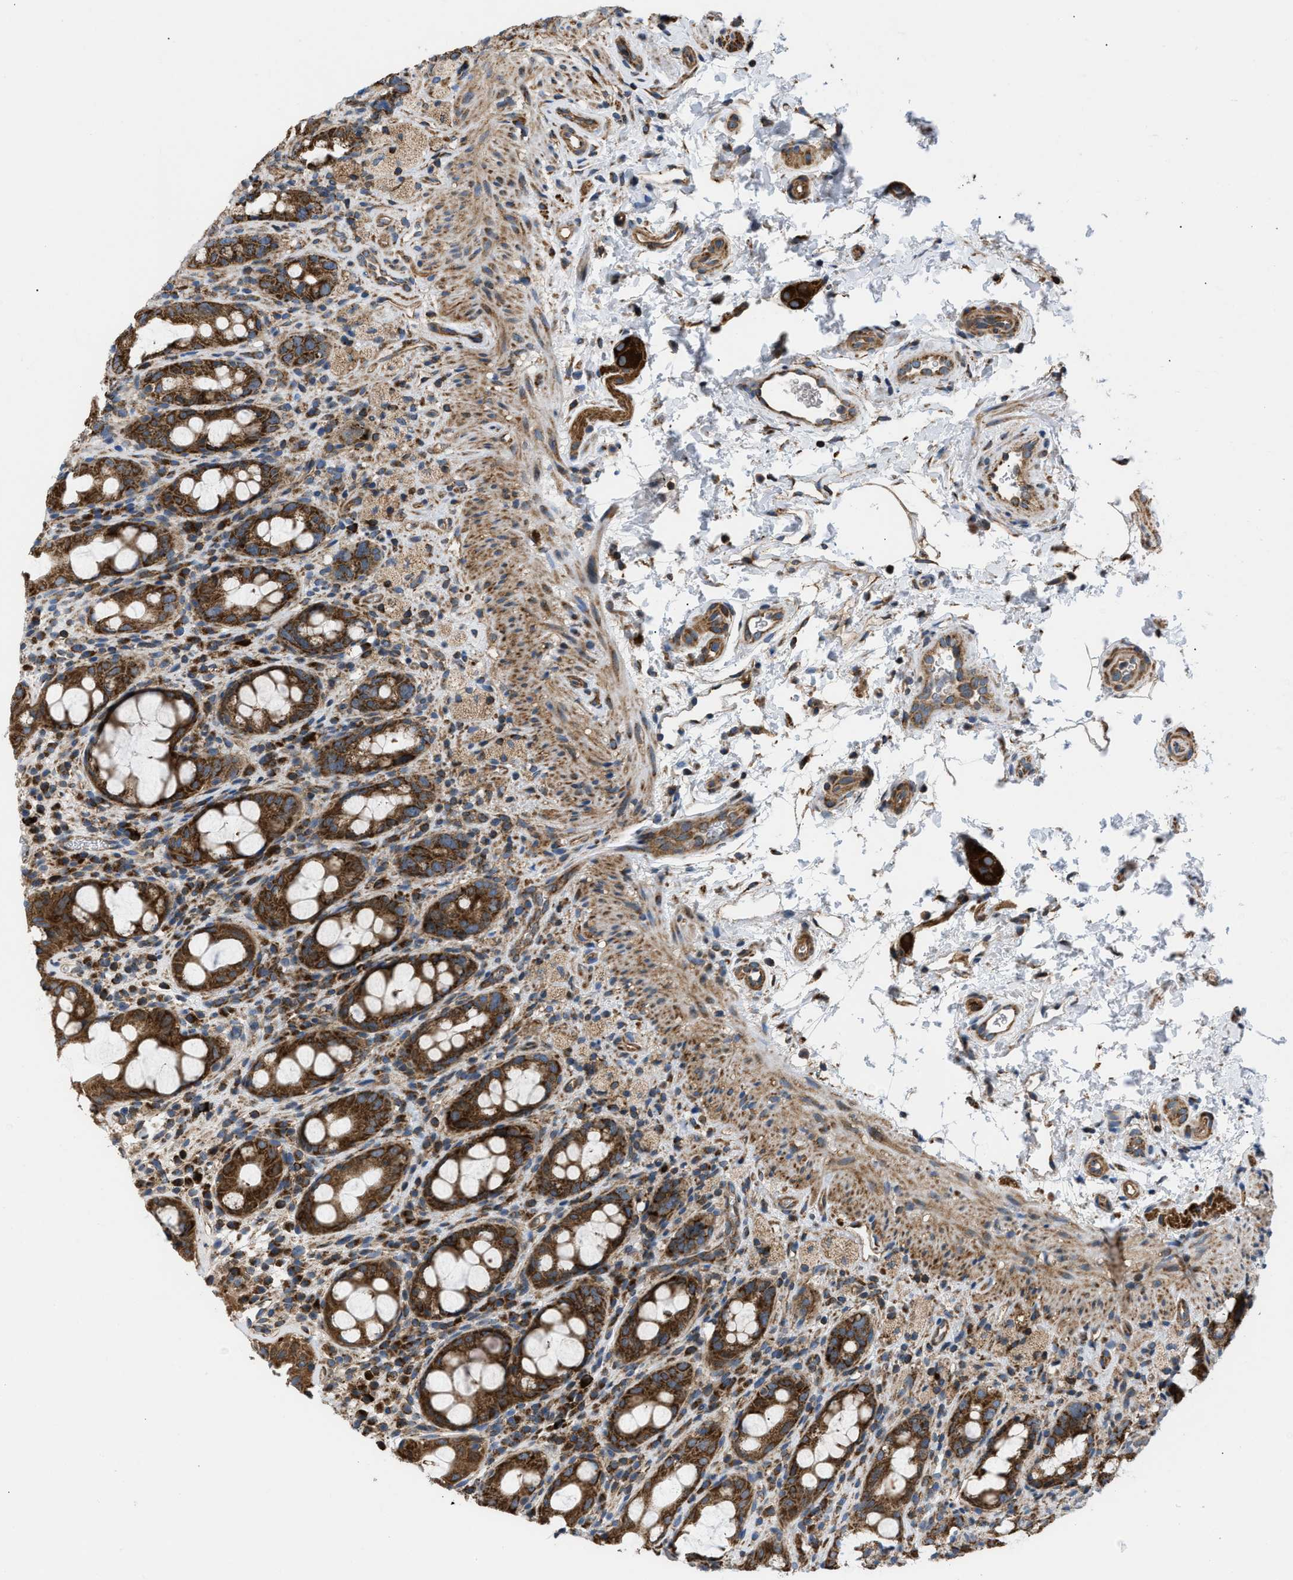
{"staining": {"intensity": "strong", "quantity": ">75%", "location": "cytoplasmic/membranous"}, "tissue": "rectum", "cell_type": "Glandular cells", "image_type": "normal", "snomed": [{"axis": "morphology", "description": "Normal tissue, NOS"}, {"axis": "topography", "description": "Rectum"}], "caption": "High-power microscopy captured an immunohistochemistry histopathology image of benign rectum, revealing strong cytoplasmic/membranous expression in approximately >75% of glandular cells.", "gene": "OPTN", "patient": {"sex": "male", "age": 44}}